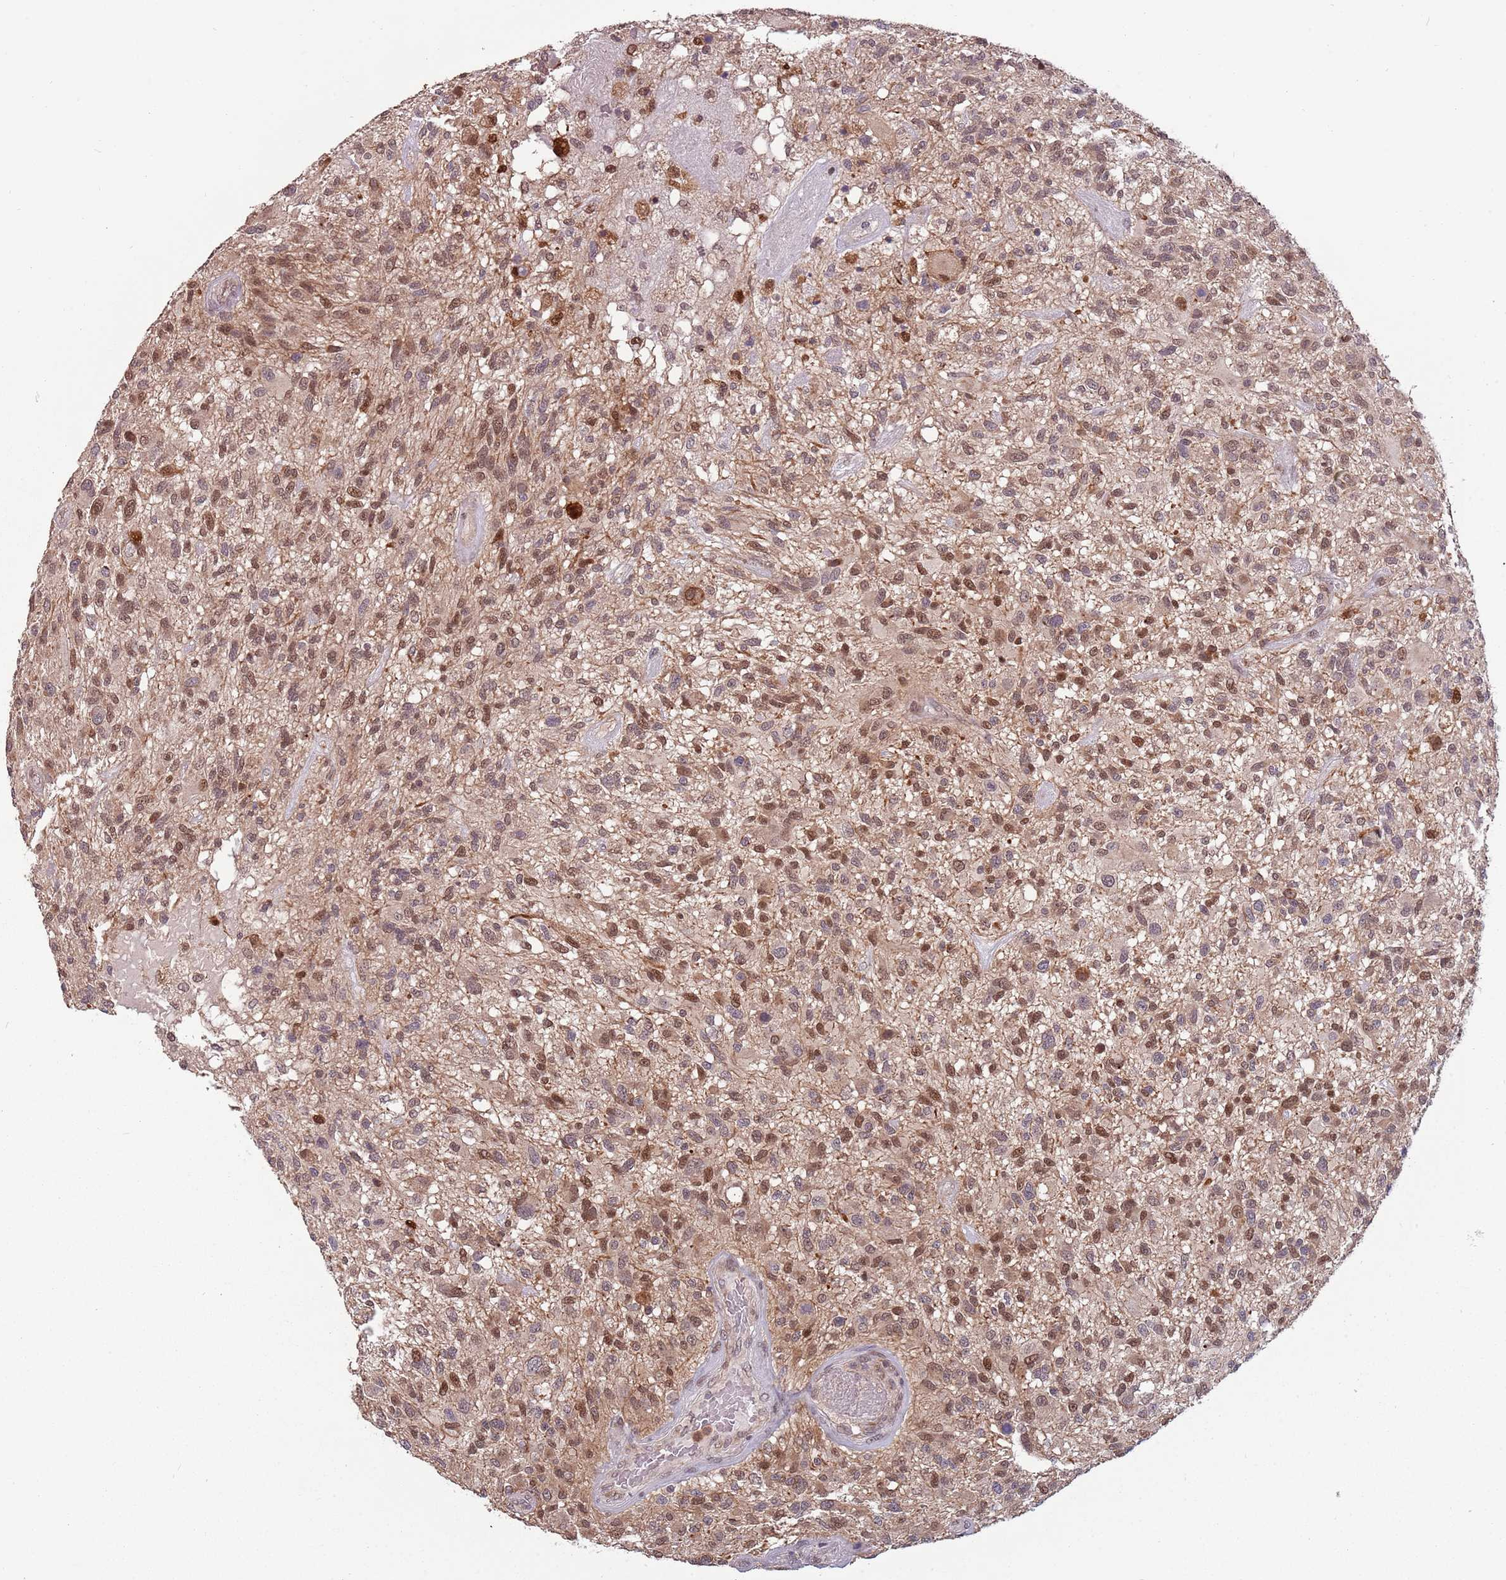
{"staining": {"intensity": "moderate", "quantity": "25%-75%", "location": "nuclear"}, "tissue": "glioma", "cell_type": "Tumor cells", "image_type": "cancer", "snomed": [{"axis": "morphology", "description": "Glioma, malignant, High grade"}, {"axis": "topography", "description": "Brain"}], "caption": "Approximately 25%-75% of tumor cells in malignant glioma (high-grade) exhibit moderate nuclear protein positivity as visualized by brown immunohistochemical staining.", "gene": "ZBTB5", "patient": {"sex": "male", "age": 47}}